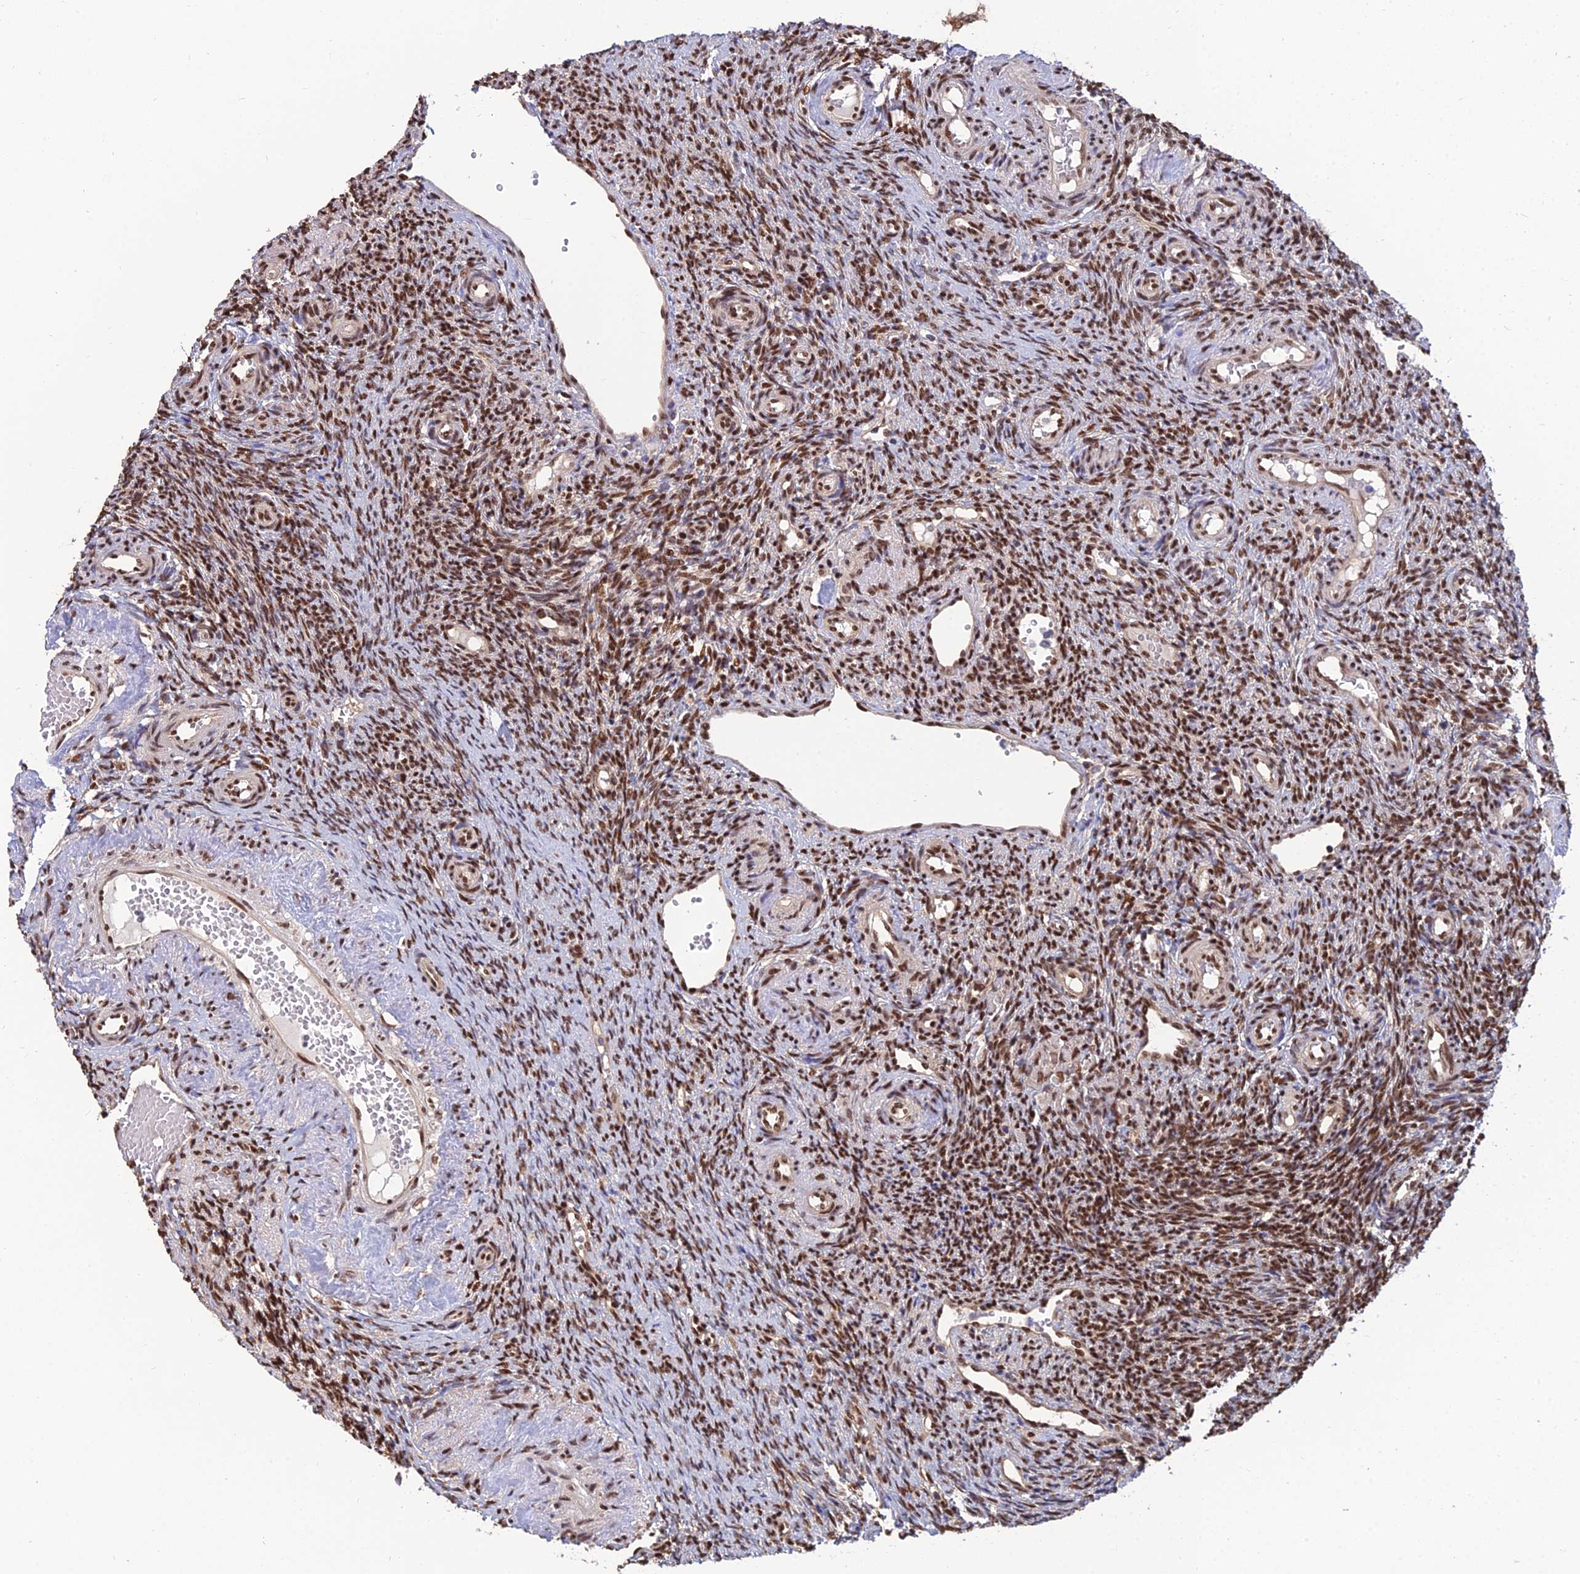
{"staining": {"intensity": "strong", "quantity": "25%-75%", "location": "nuclear"}, "tissue": "ovary", "cell_type": "Ovarian stroma cells", "image_type": "normal", "snomed": [{"axis": "morphology", "description": "Normal tissue, NOS"}, {"axis": "topography", "description": "Ovary"}], "caption": "The photomicrograph exhibits staining of benign ovary, revealing strong nuclear protein staining (brown color) within ovarian stroma cells. The staining was performed using DAB to visualize the protein expression in brown, while the nuclei were stained in blue with hematoxylin (Magnification: 20x).", "gene": "DNPEP", "patient": {"sex": "female", "age": 41}}